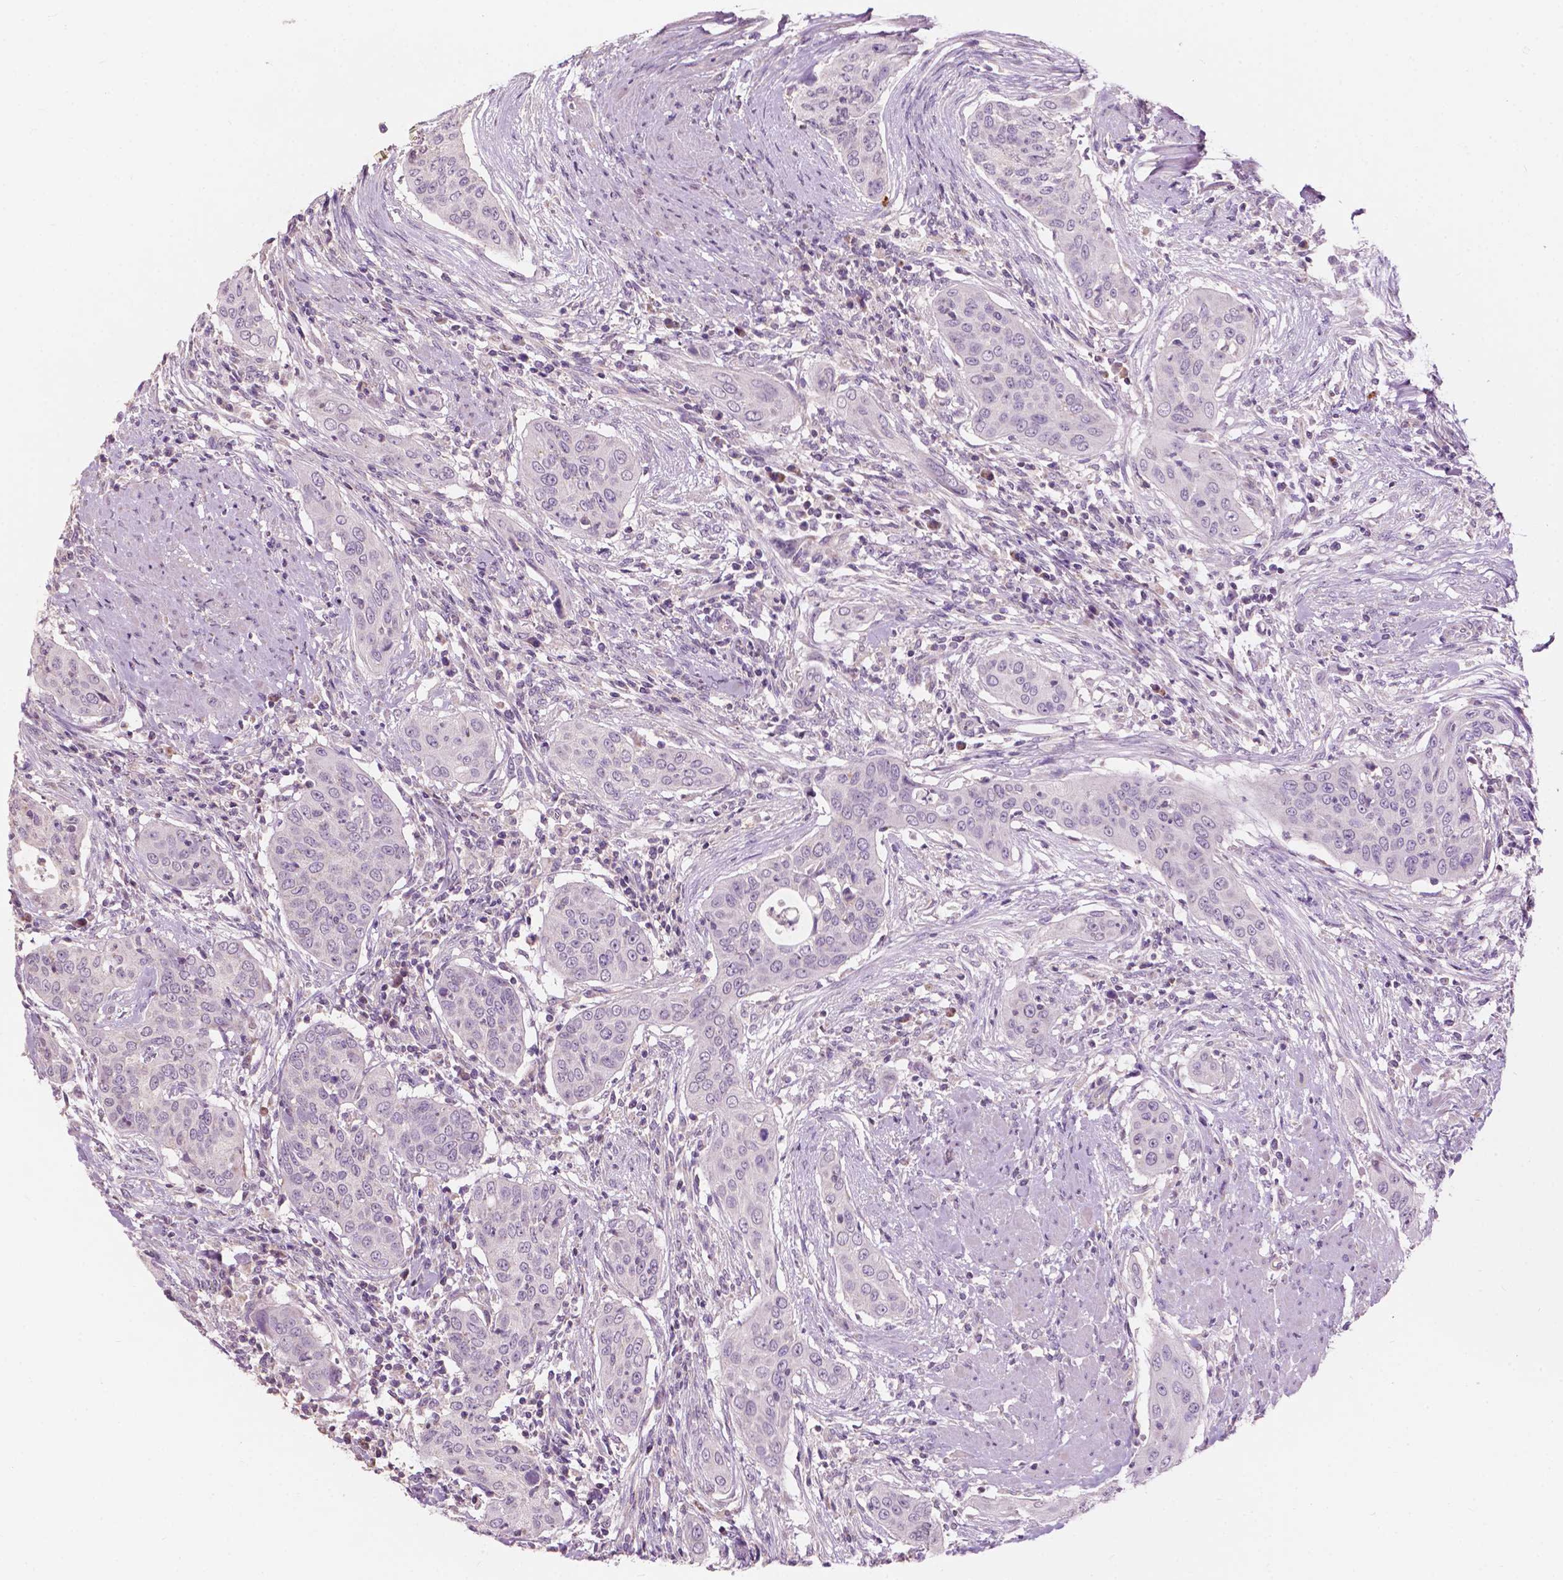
{"staining": {"intensity": "negative", "quantity": "none", "location": "none"}, "tissue": "urothelial cancer", "cell_type": "Tumor cells", "image_type": "cancer", "snomed": [{"axis": "morphology", "description": "Urothelial carcinoma, High grade"}, {"axis": "topography", "description": "Urinary bladder"}], "caption": "A histopathology image of human high-grade urothelial carcinoma is negative for staining in tumor cells. (DAB (3,3'-diaminobenzidine) immunohistochemistry (IHC), high magnification).", "gene": "NDUFS1", "patient": {"sex": "male", "age": 82}}